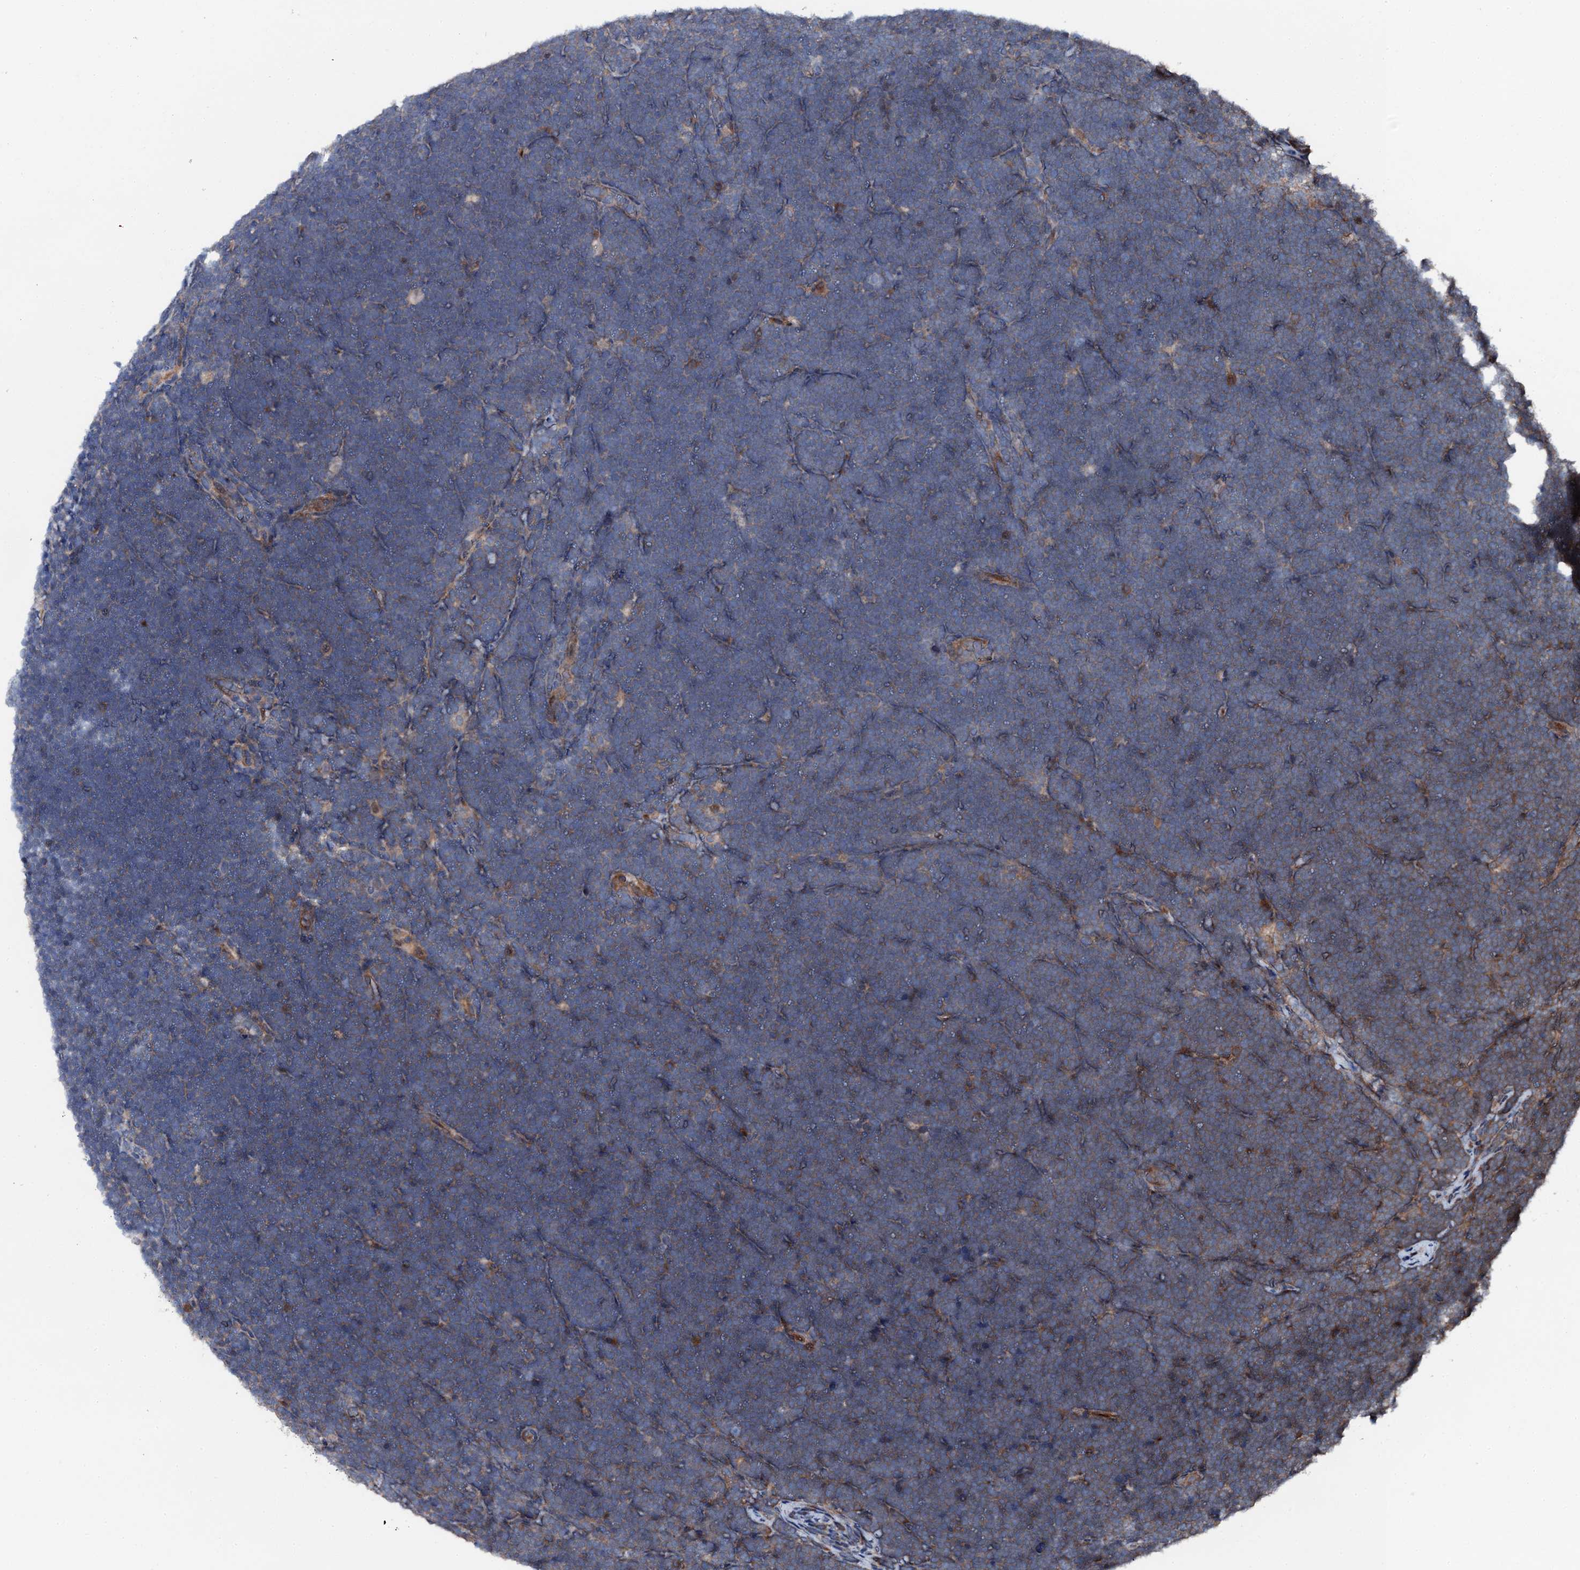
{"staining": {"intensity": "negative", "quantity": "none", "location": "none"}, "tissue": "lymphoma", "cell_type": "Tumor cells", "image_type": "cancer", "snomed": [{"axis": "morphology", "description": "Malignant lymphoma, non-Hodgkin's type, High grade"}, {"axis": "topography", "description": "Lymph node"}], "caption": "The IHC histopathology image has no significant expression in tumor cells of lymphoma tissue.", "gene": "FLYWCH1", "patient": {"sex": "male", "age": 13}}